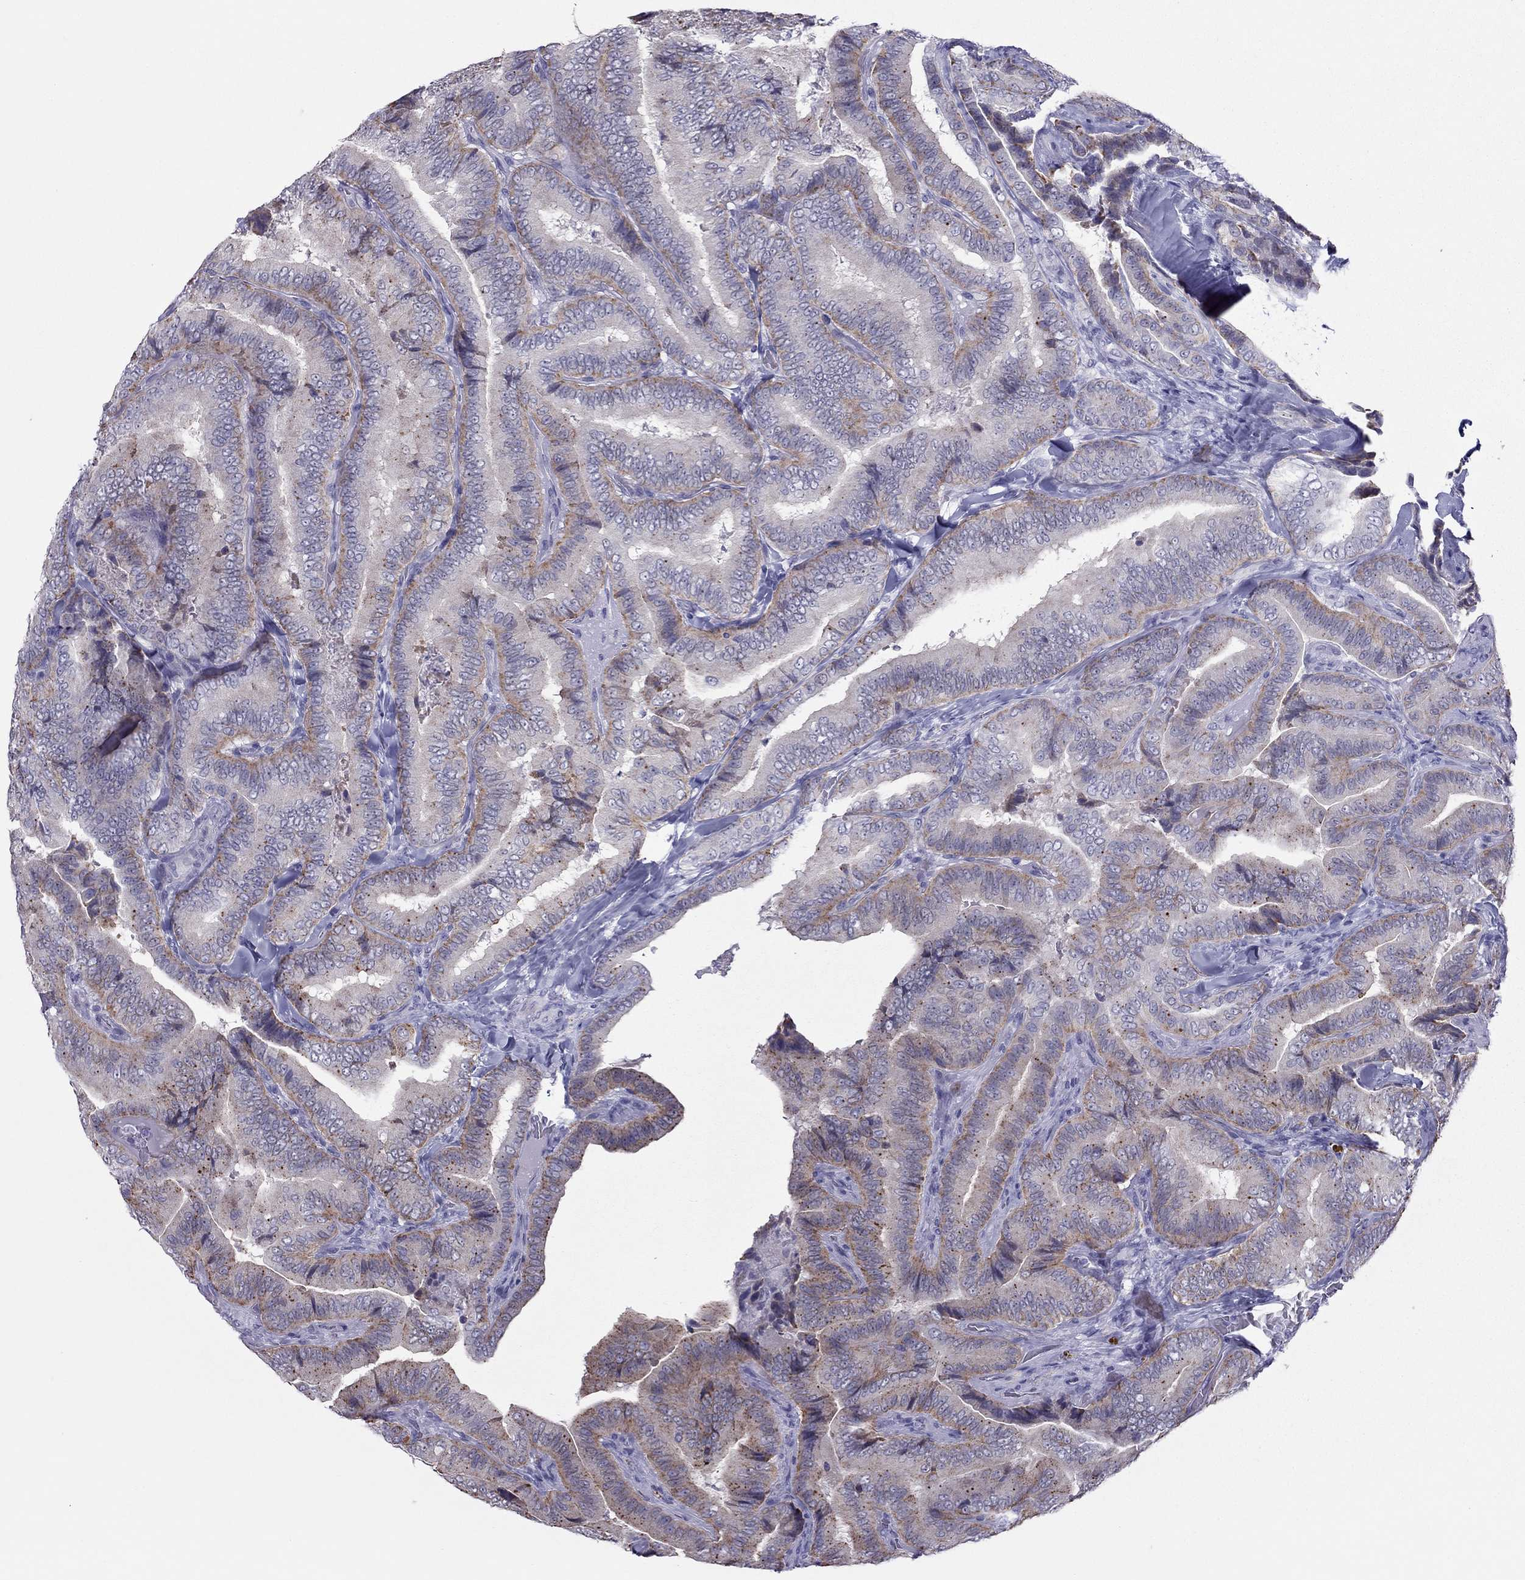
{"staining": {"intensity": "negative", "quantity": "none", "location": "none"}, "tissue": "thyroid cancer", "cell_type": "Tumor cells", "image_type": "cancer", "snomed": [{"axis": "morphology", "description": "Papillary adenocarcinoma, NOS"}, {"axis": "topography", "description": "Thyroid gland"}], "caption": "An immunohistochemistry histopathology image of thyroid cancer (papillary adenocarcinoma) is shown. There is no staining in tumor cells of thyroid cancer (papillary adenocarcinoma).", "gene": "TEX14", "patient": {"sex": "male", "age": 61}}